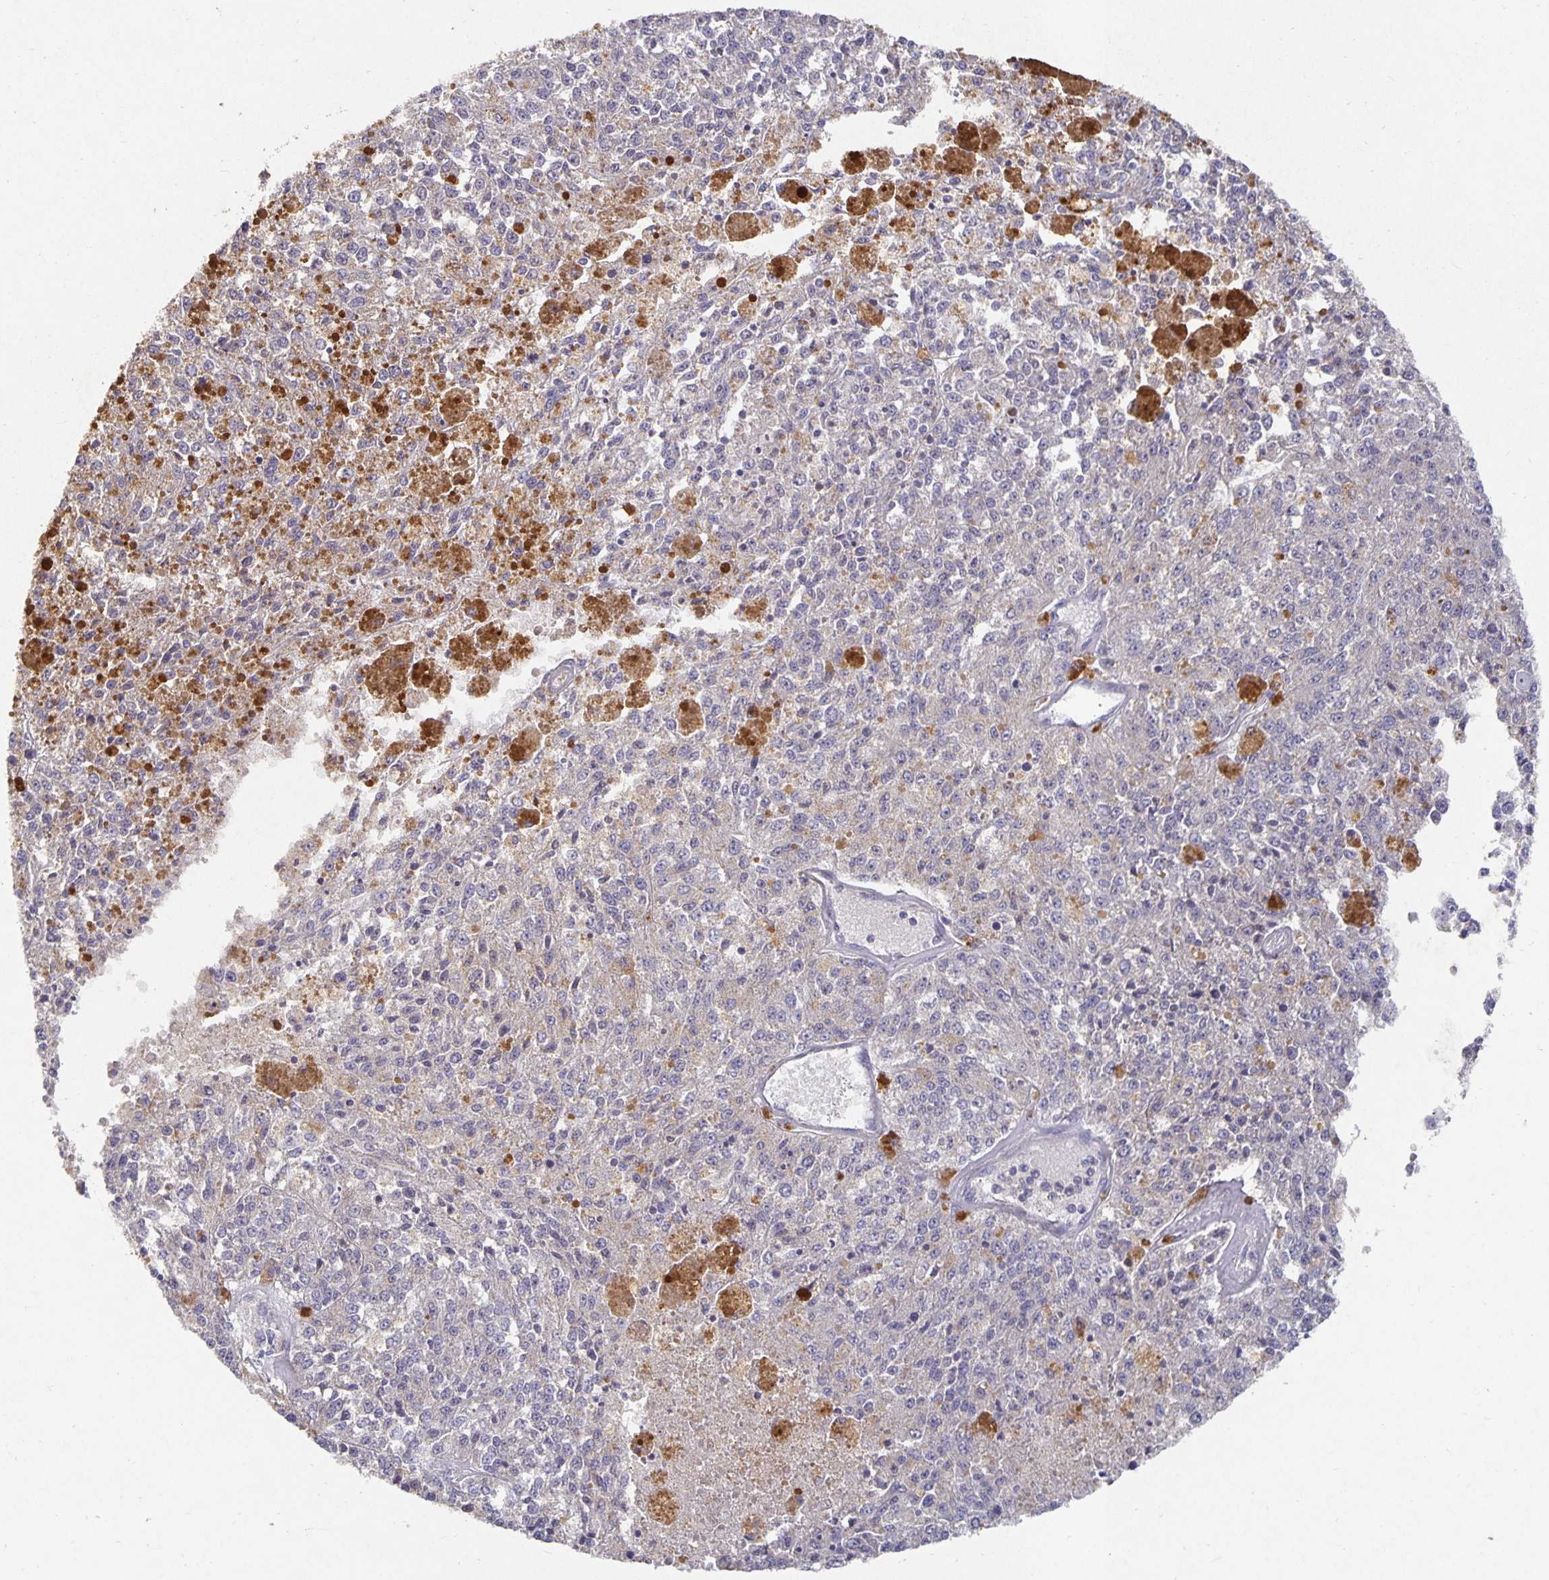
{"staining": {"intensity": "negative", "quantity": "none", "location": "none"}, "tissue": "melanoma", "cell_type": "Tumor cells", "image_type": "cancer", "snomed": [{"axis": "morphology", "description": "Malignant melanoma, Metastatic site"}, {"axis": "topography", "description": "Lymph node"}], "caption": "This is a photomicrograph of immunohistochemistry staining of malignant melanoma (metastatic site), which shows no expression in tumor cells.", "gene": "HEPN1", "patient": {"sex": "female", "age": 64}}